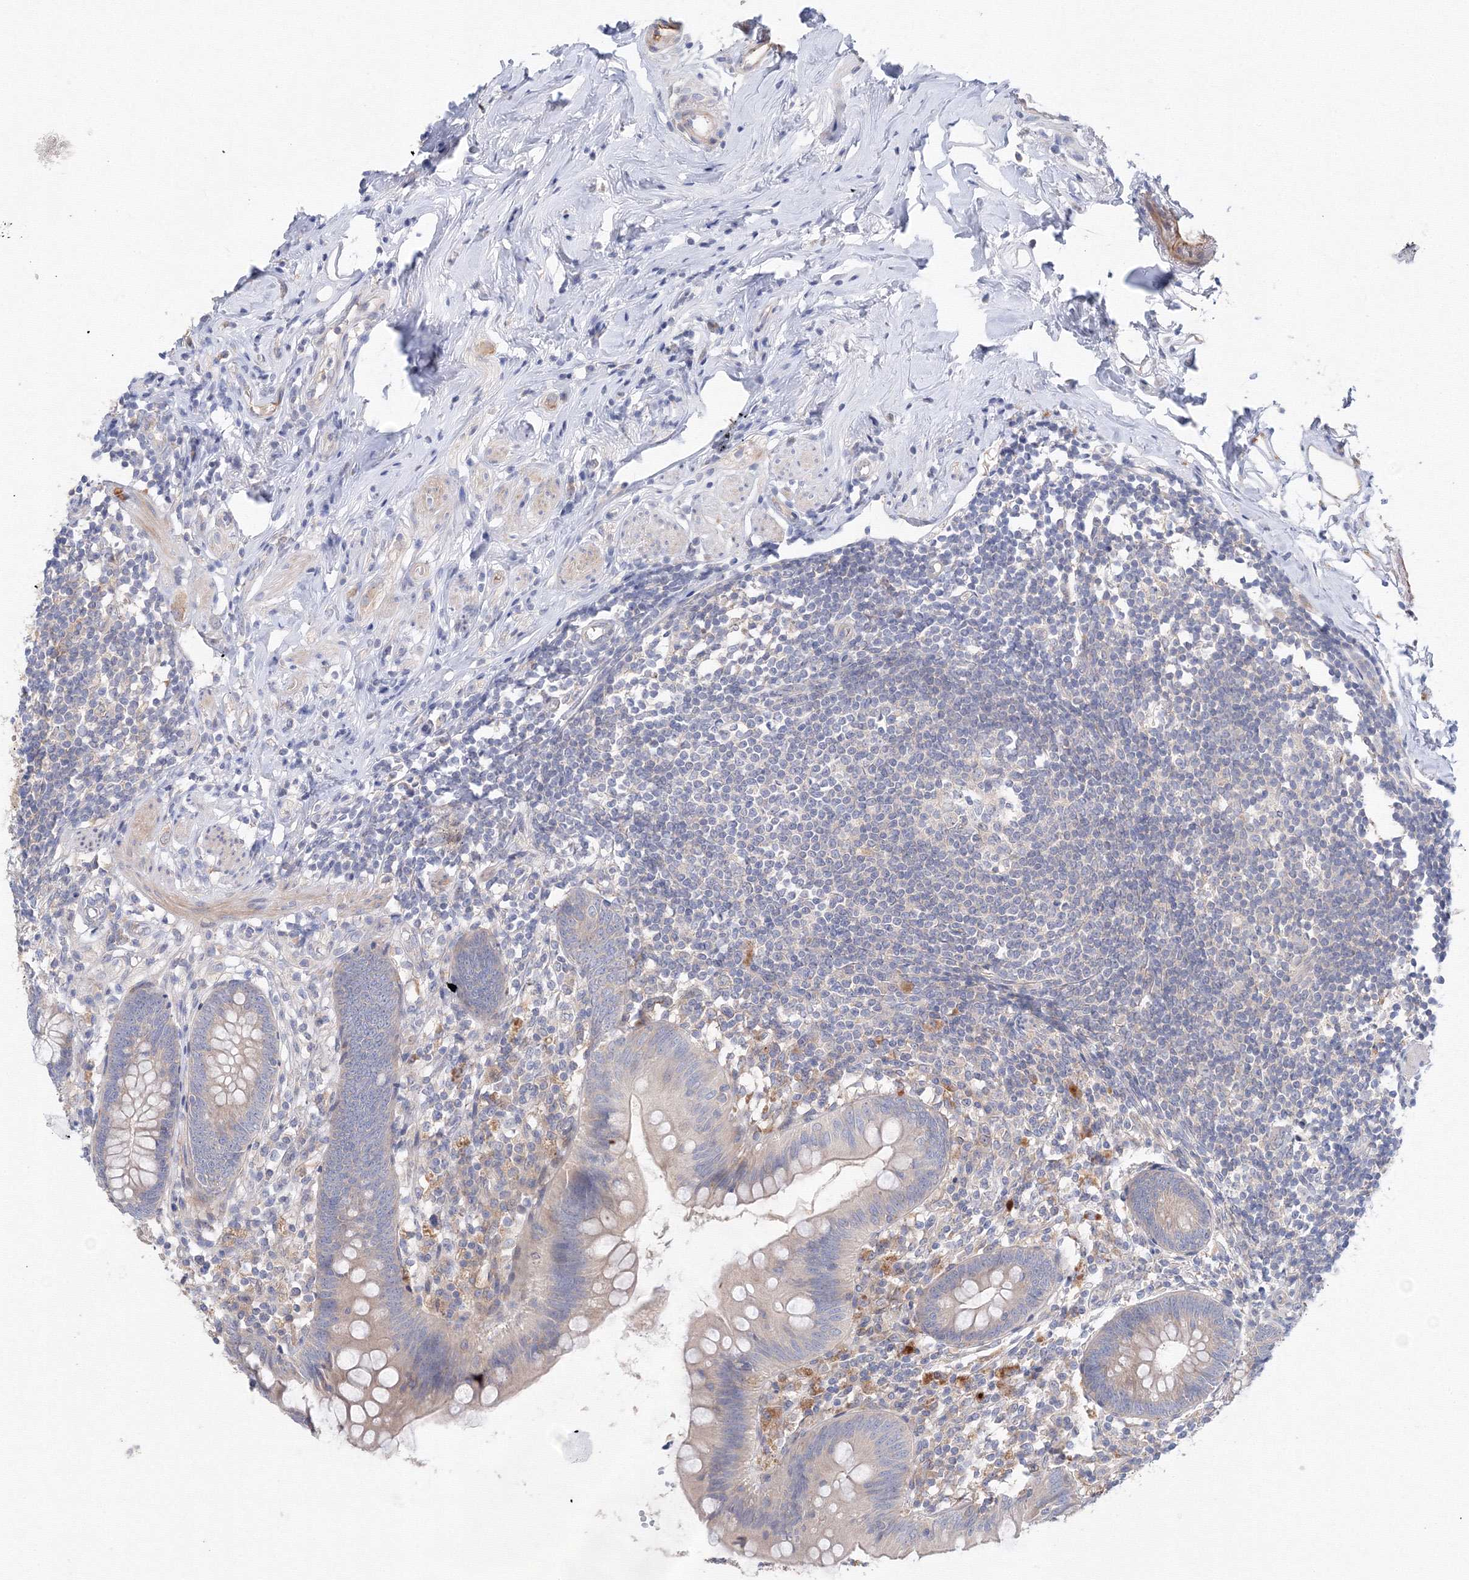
{"staining": {"intensity": "weak", "quantity": "<25%", "location": "cytoplasmic/membranous"}, "tissue": "appendix", "cell_type": "Glandular cells", "image_type": "normal", "snomed": [{"axis": "morphology", "description": "Normal tissue, NOS"}, {"axis": "topography", "description": "Appendix"}], "caption": "An immunohistochemistry (IHC) photomicrograph of unremarkable appendix is shown. There is no staining in glandular cells of appendix.", "gene": "DIS3L2", "patient": {"sex": "female", "age": 62}}